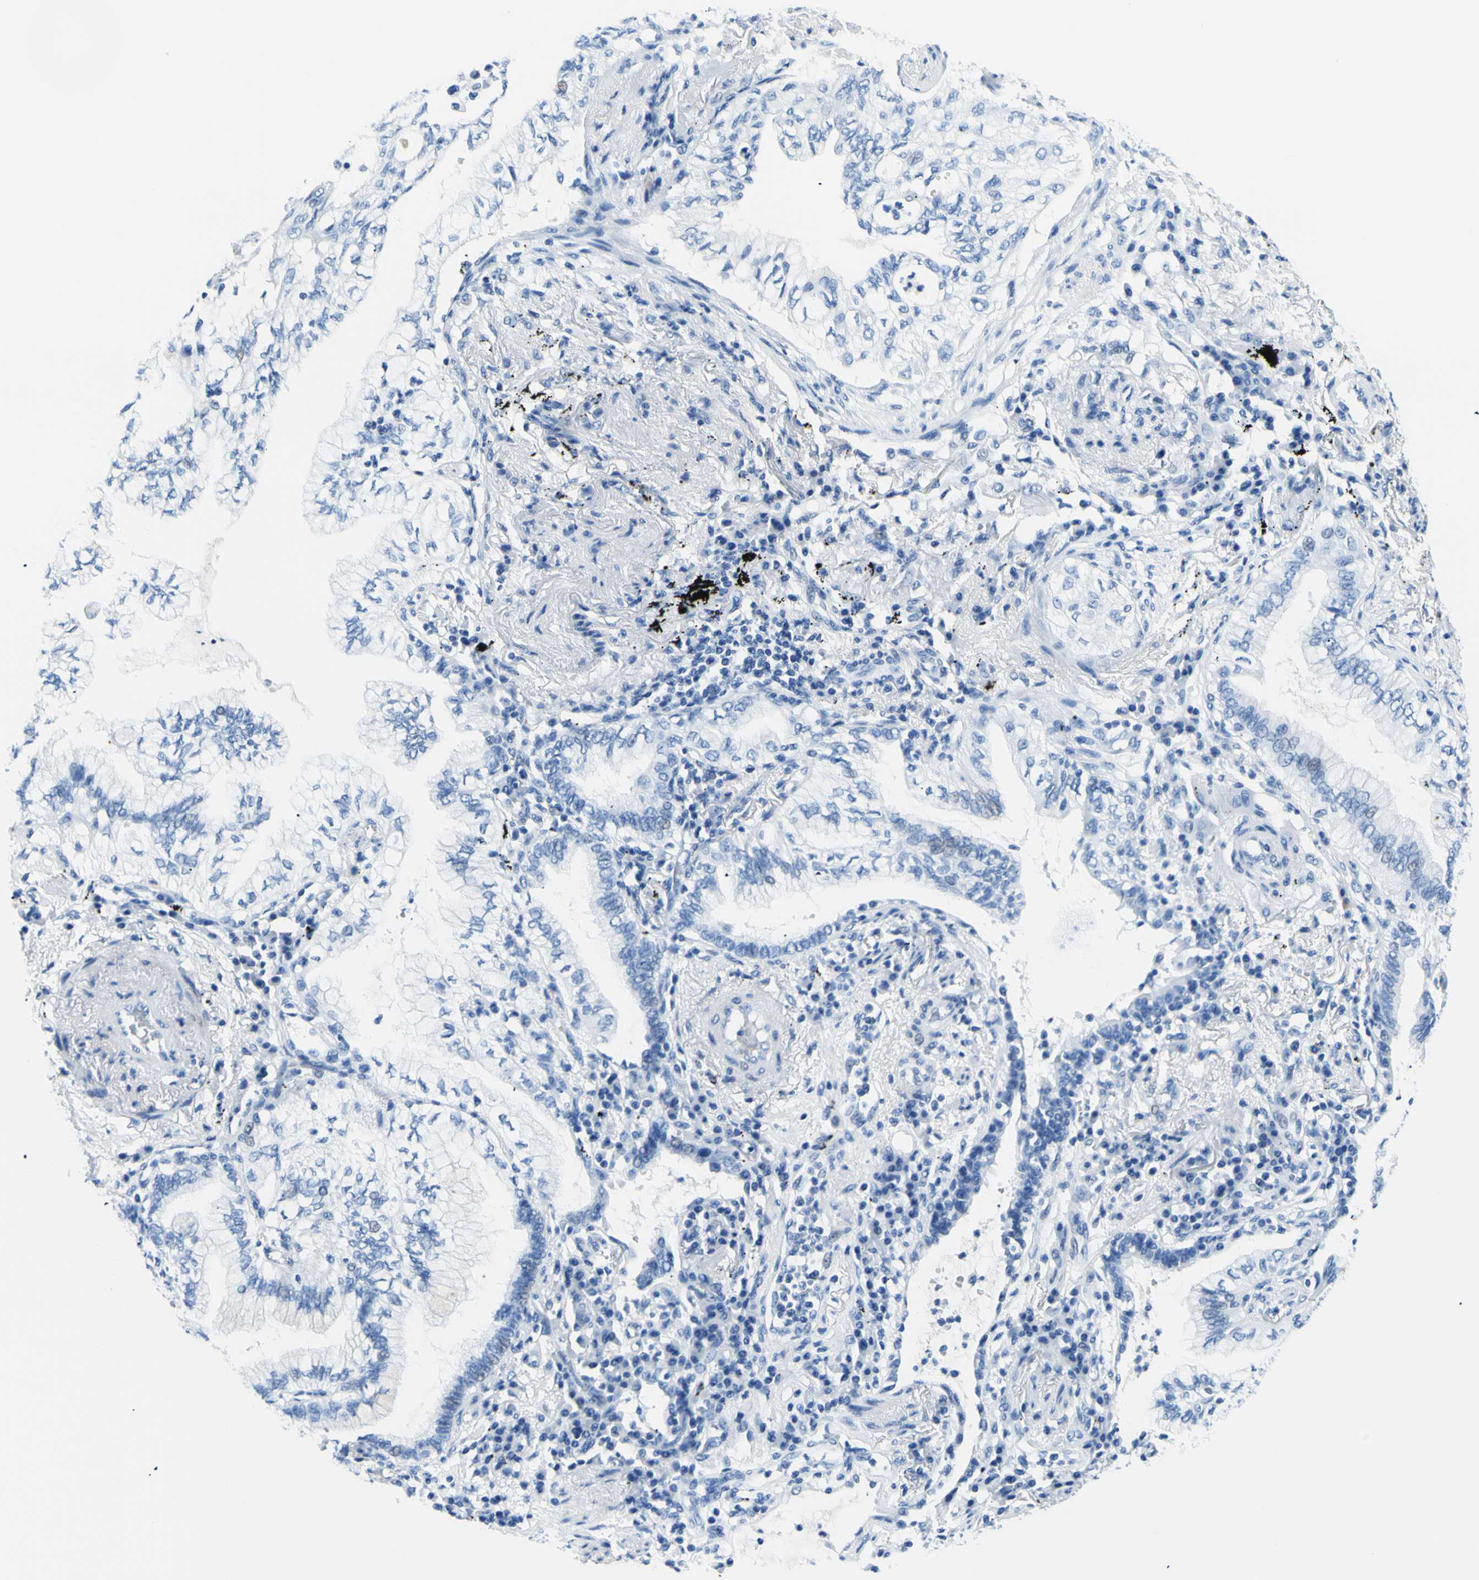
{"staining": {"intensity": "negative", "quantity": "none", "location": "none"}, "tissue": "lung cancer", "cell_type": "Tumor cells", "image_type": "cancer", "snomed": [{"axis": "morphology", "description": "Normal tissue, NOS"}, {"axis": "morphology", "description": "Adenocarcinoma, NOS"}, {"axis": "topography", "description": "Bronchus"}, {"axis": "topography", "description": "Lung"}], "caption": "Immunohistochemical staining of human lung cancer (adenocarcinoma) exhibits no significant expression in tumor cells.", "gene": "MYH2", "patient": {"sex": "female", "age": 70}}